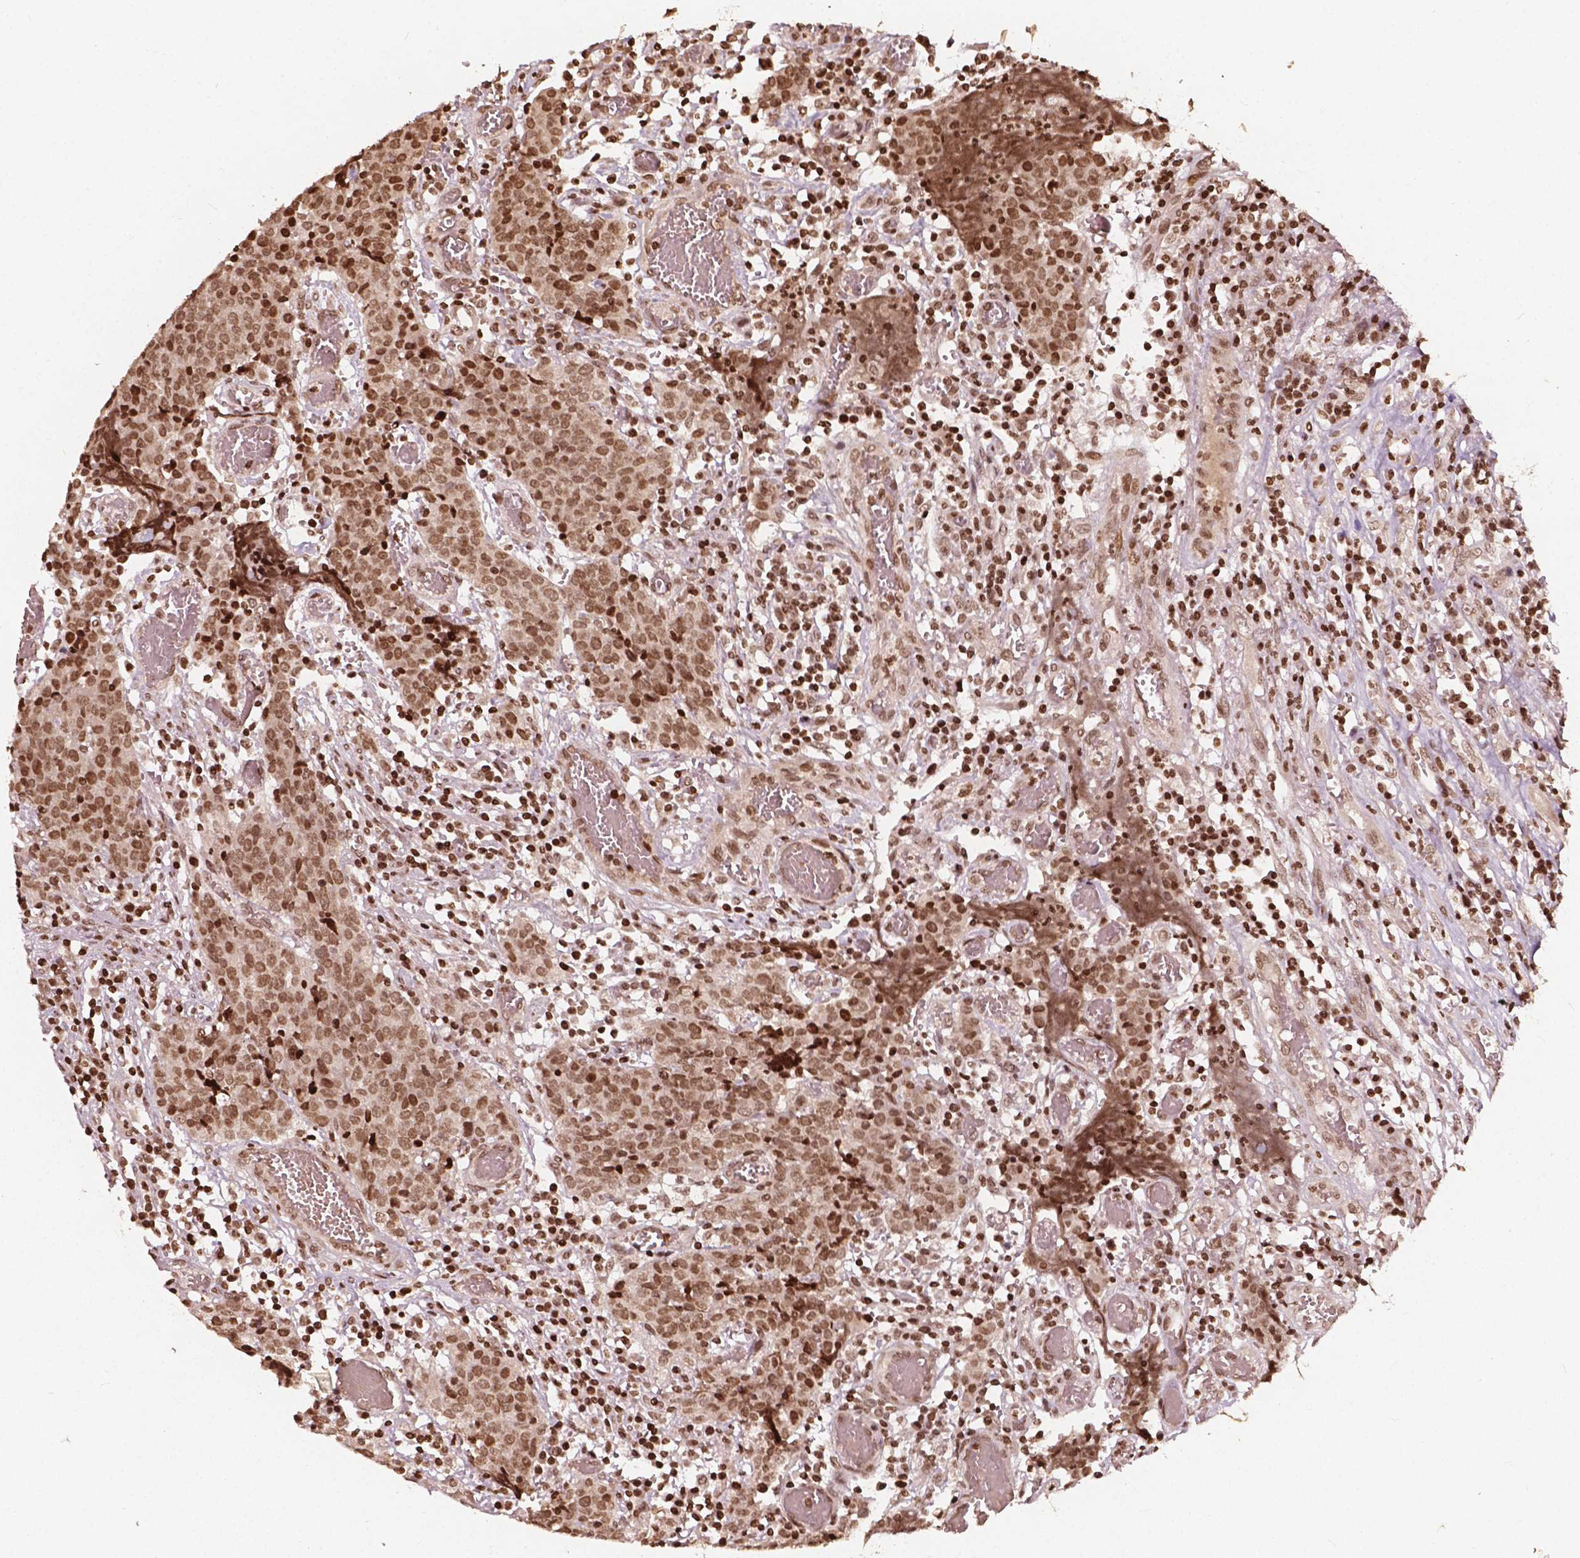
{"staining": {"intensity": "moderate", "quantity": ">75%", "location": "nuclear"}, "tissue": "prostate cancer", "cell_type": "Tumor cells", "image_type": "cancer", "snomed": [{"axis": "morphology", "description": "Adenocarcinoma, High grade"}, {"axis": "topography", "description": "Prostate and seminal vesicle, NOS"}], "caption": "IHC of human high-grade adenocarcinoma (prostate) exhibits medium levels of moderate nuclear staining in about >75% of tumor cells. The protein is stained brown, and the nuclei are stained in blue (DAB (3,3'-diaminobenzidine) IHC with brightfield microscopy, high magnification).", "gene": "H3C14", "patient": {"sex": "male", "age": 60}}